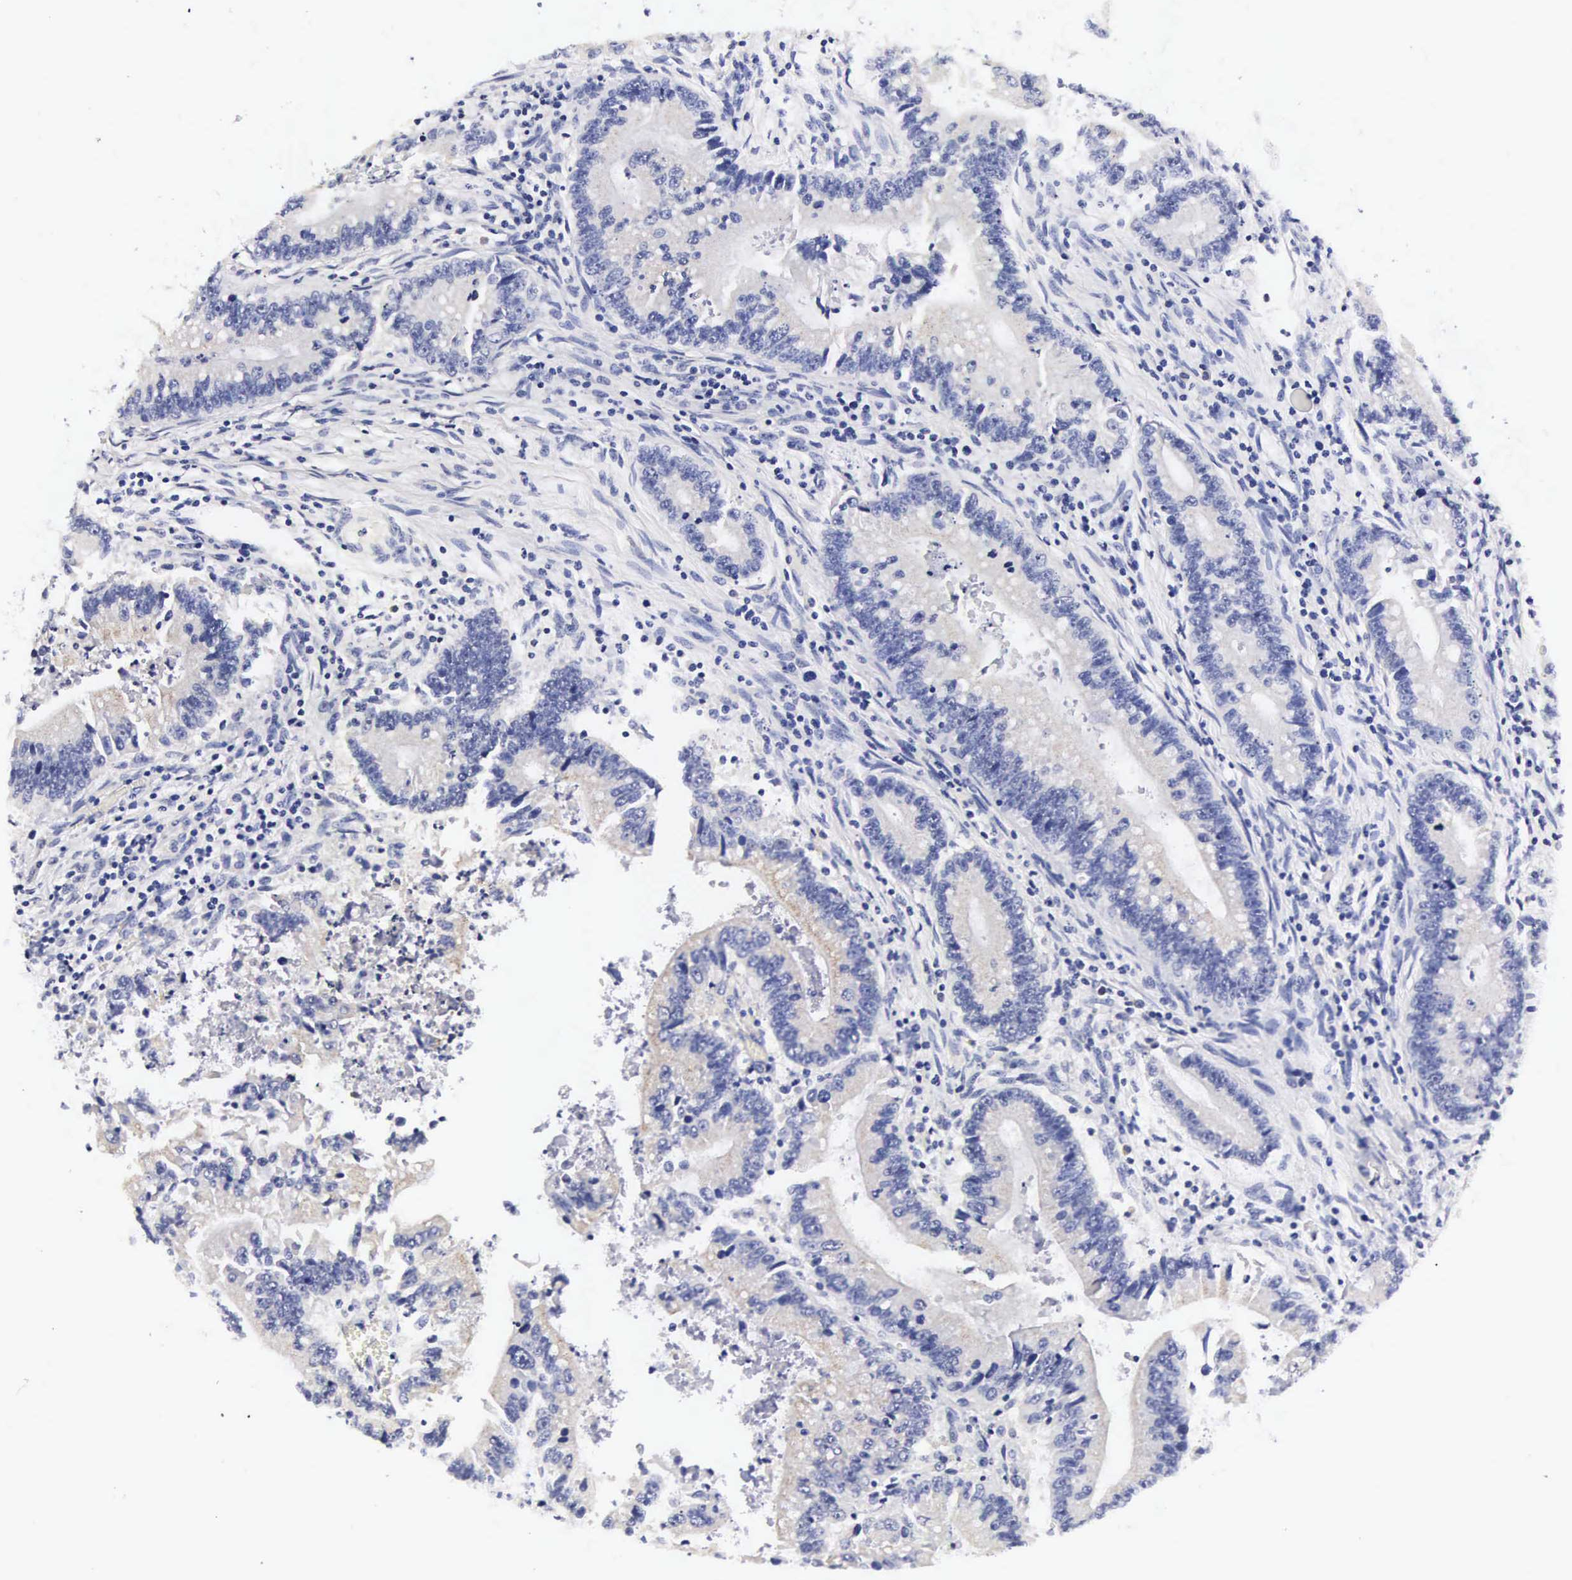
{"staining": {"intensity": "negative", "quantity": "none", "location": "none"}, "tissue": "colorectal cancer", "cell_type": "Tumor cells", "image_type": "cancer", "snomed": [{"axis": "morphology", "description": "Adenocarcinoma, NOS"}, {"axis": "topography", "description": "Rectum"}], "caption": "Immunohistochemistry of human colorectal cancer displays no positivity in tumor cells. Nuclei are stained in blue.", "gene": "RNASE6", "patient": {"sex": "female", "age": 81}}